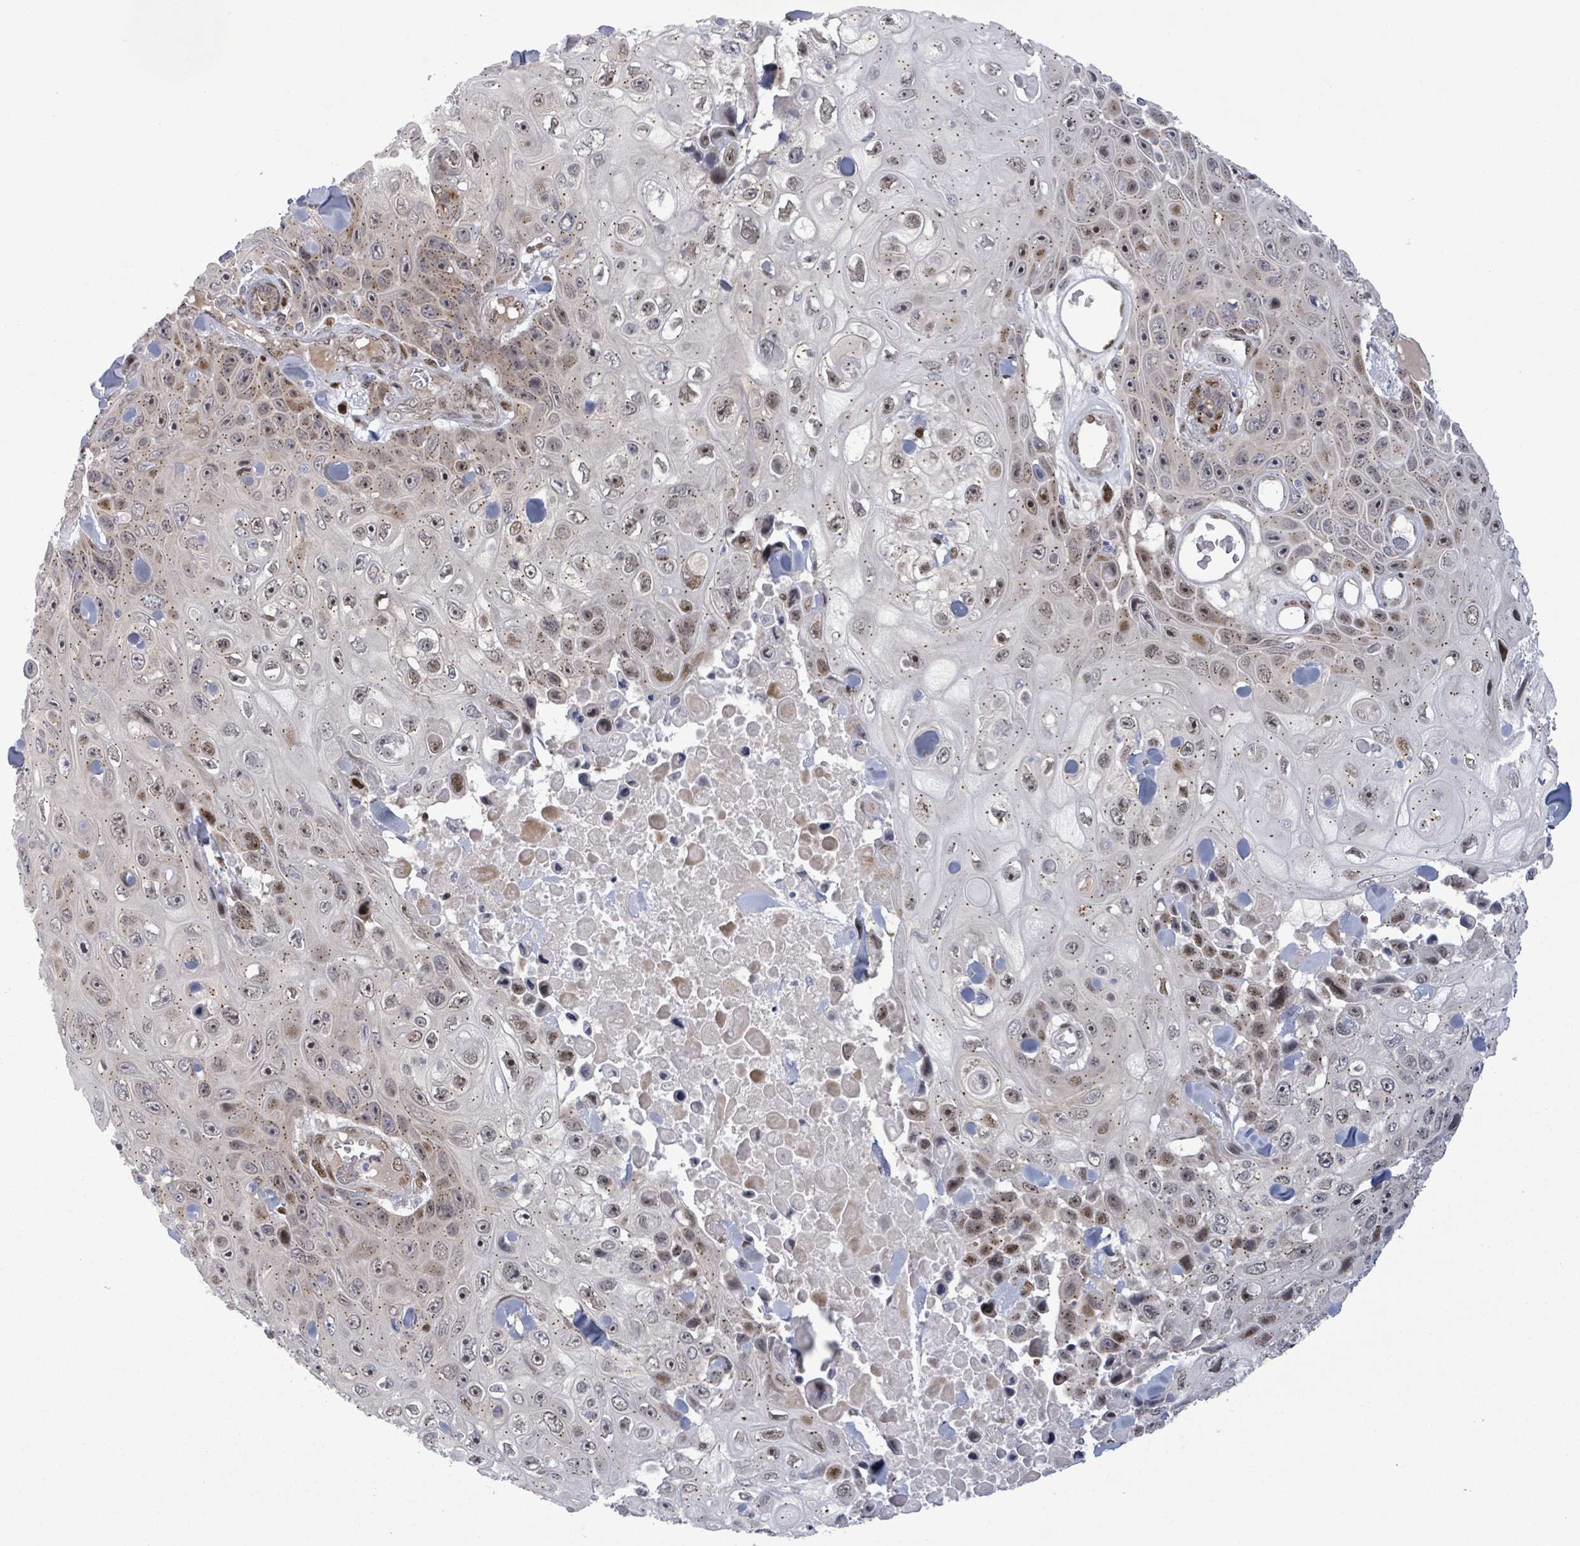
{"staining": {"intensity": "weak", "quantity": "25%-75%", "location": "cytoplasmic/membranous,nuclear"}, "tissue": "skin cancer", "cell_type": "Tumor cells", "image_type": "cancer", "snomed": [{"axis": "morphology", "description": "Squamous cell carcinoma, NOS"}, {"axis": "topography", "description": "Skin"}], "caption": "IHC (DAB) staining of human squamous cell carcinoma (skin) reveals weak cytoplasmic/membranous and nuclear protein staining in about 25%-75% of tumor cells.", "gene": "TUSC1", "patient": {"sex": "male", "age": 82}}